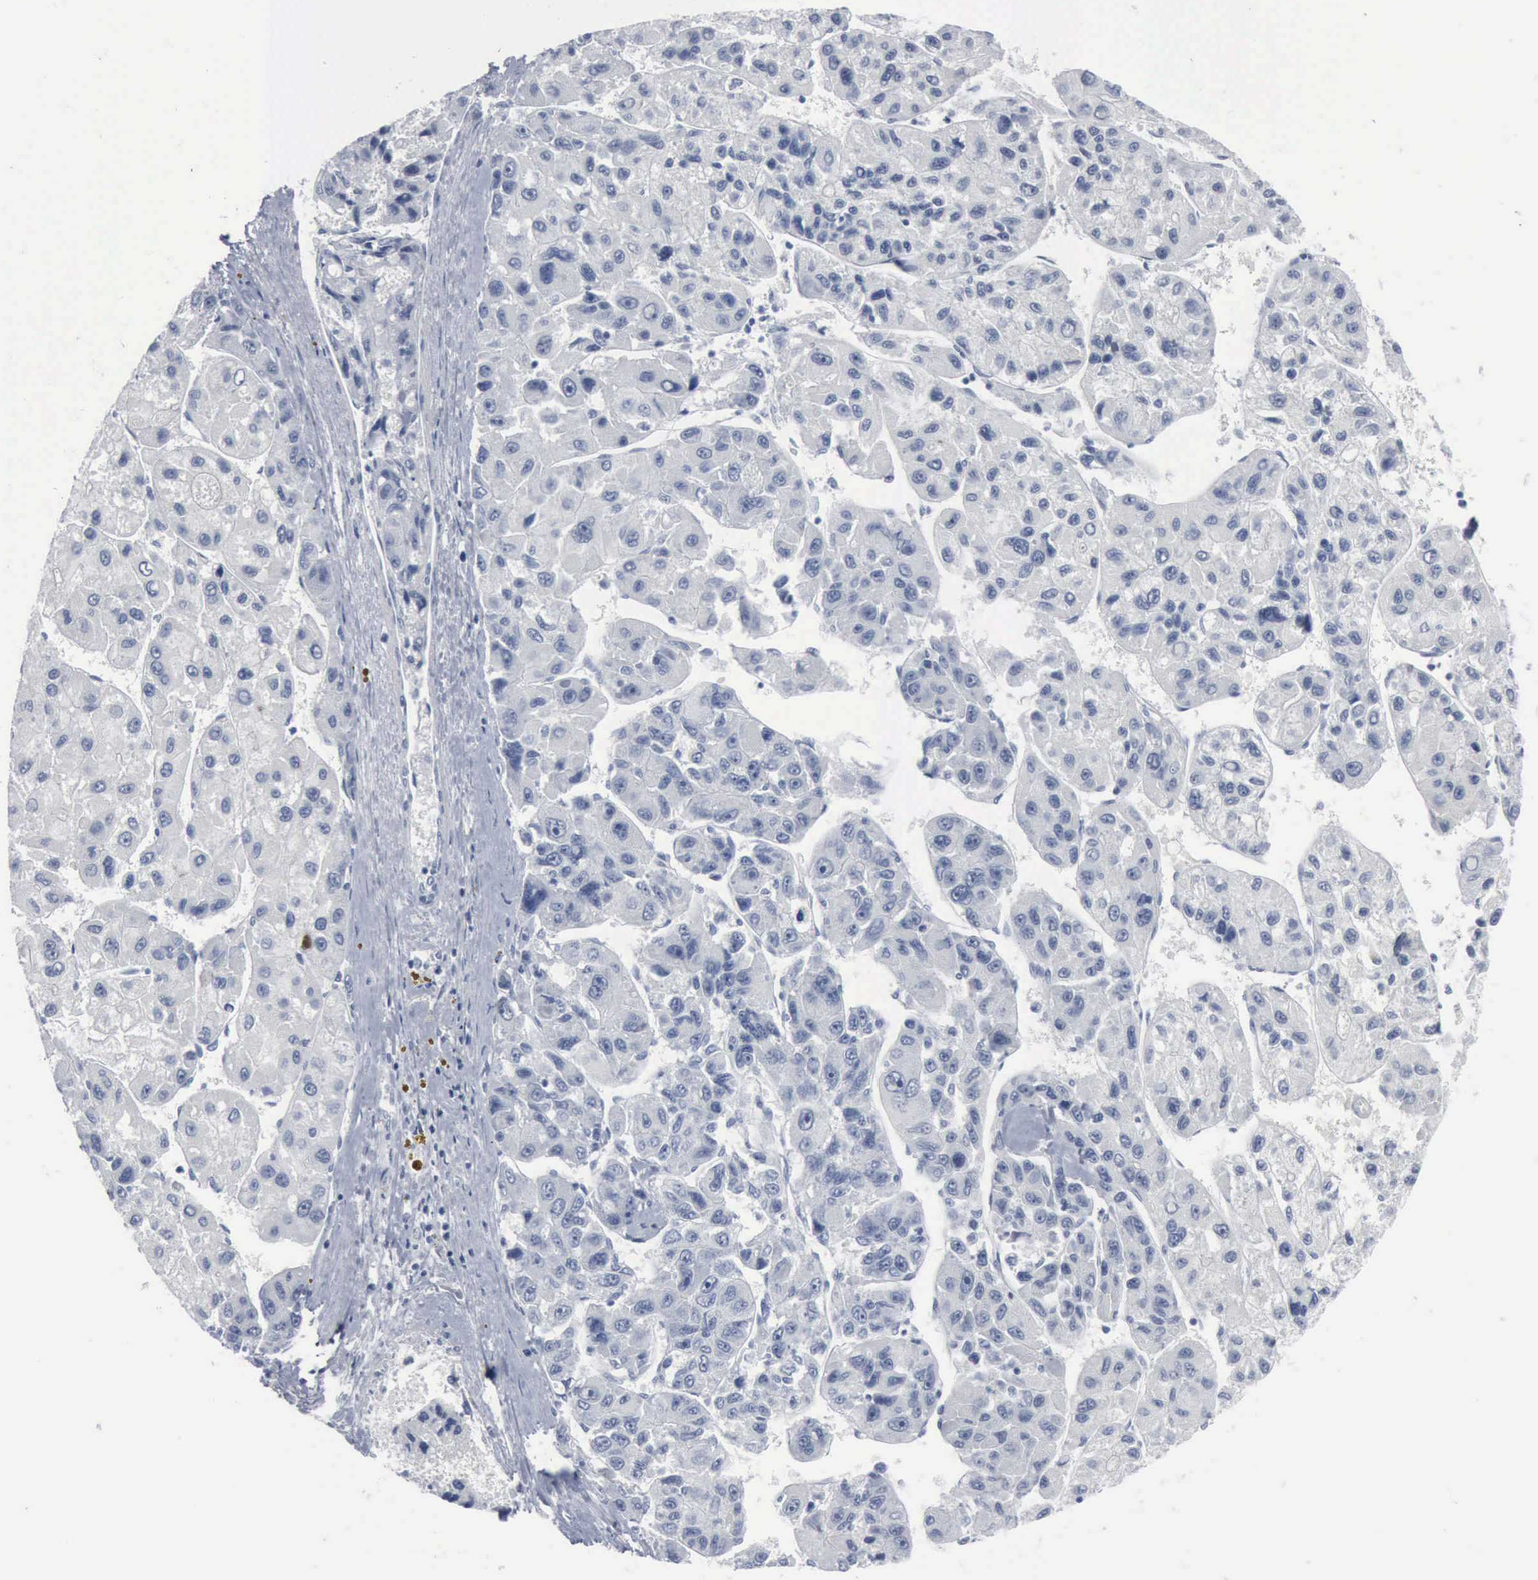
{"staining": {"intensity": "negative", "quantity": "none", "location": "none"}, "tissue": "liver cancer", "cell_type": "Tumor cells", "image_type": "cancer", "snomed": [{"axis": "morphology", "description": "Carcinoma, Hepatocellular, NOS"}, {"axis": "topography", "description": "Liver"}], "caption": "Immunohistochemical staining of liver cancer (hepatocellular carcinoma) exhibits no significant staining in tumor cells.", "gene": "DMD", "patient": {"sex": "male", "age": 64}}